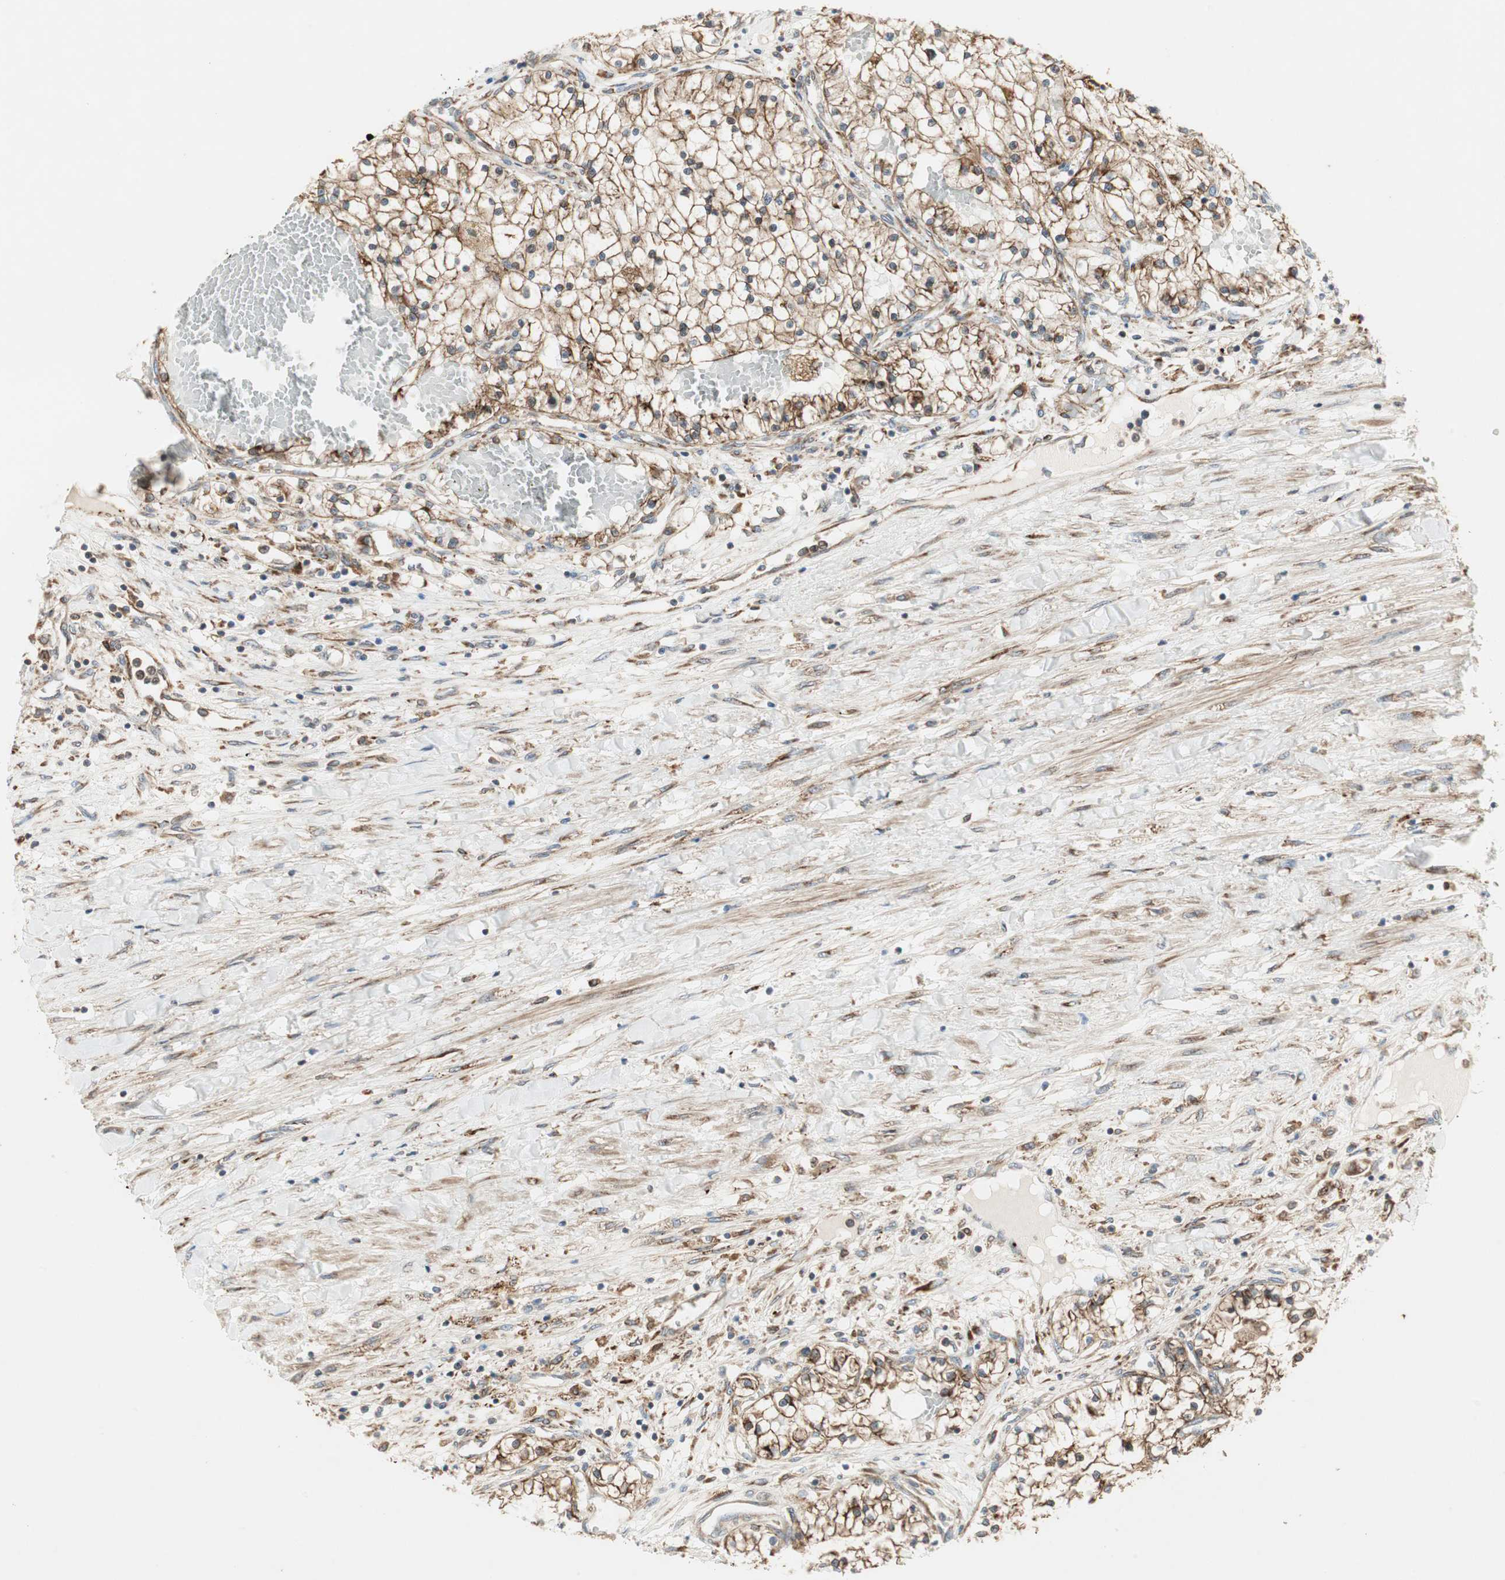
{"staining": {"intensity": "strong", "quantity": ">75%", "location": "cytoplasmic/membranous"}, "tissue": "renal cancer", "cell_type": "Tumor cells", "image_type": "cancer", "snomed": [{"axis": "morphology", "description": "Adenocarcinoma, NOS"}, {"axis": "topography", "description": "Kidney"}], "caption": "Adenocarcinoma (renal) stained with DAB immunohistochemistry (IHC) exhibits high levels of strong cytoplasmic/membranous expression in about >75% of tumor cells.", "gene": "H6PD", "patient": {"sex": "male", "age": 68}}